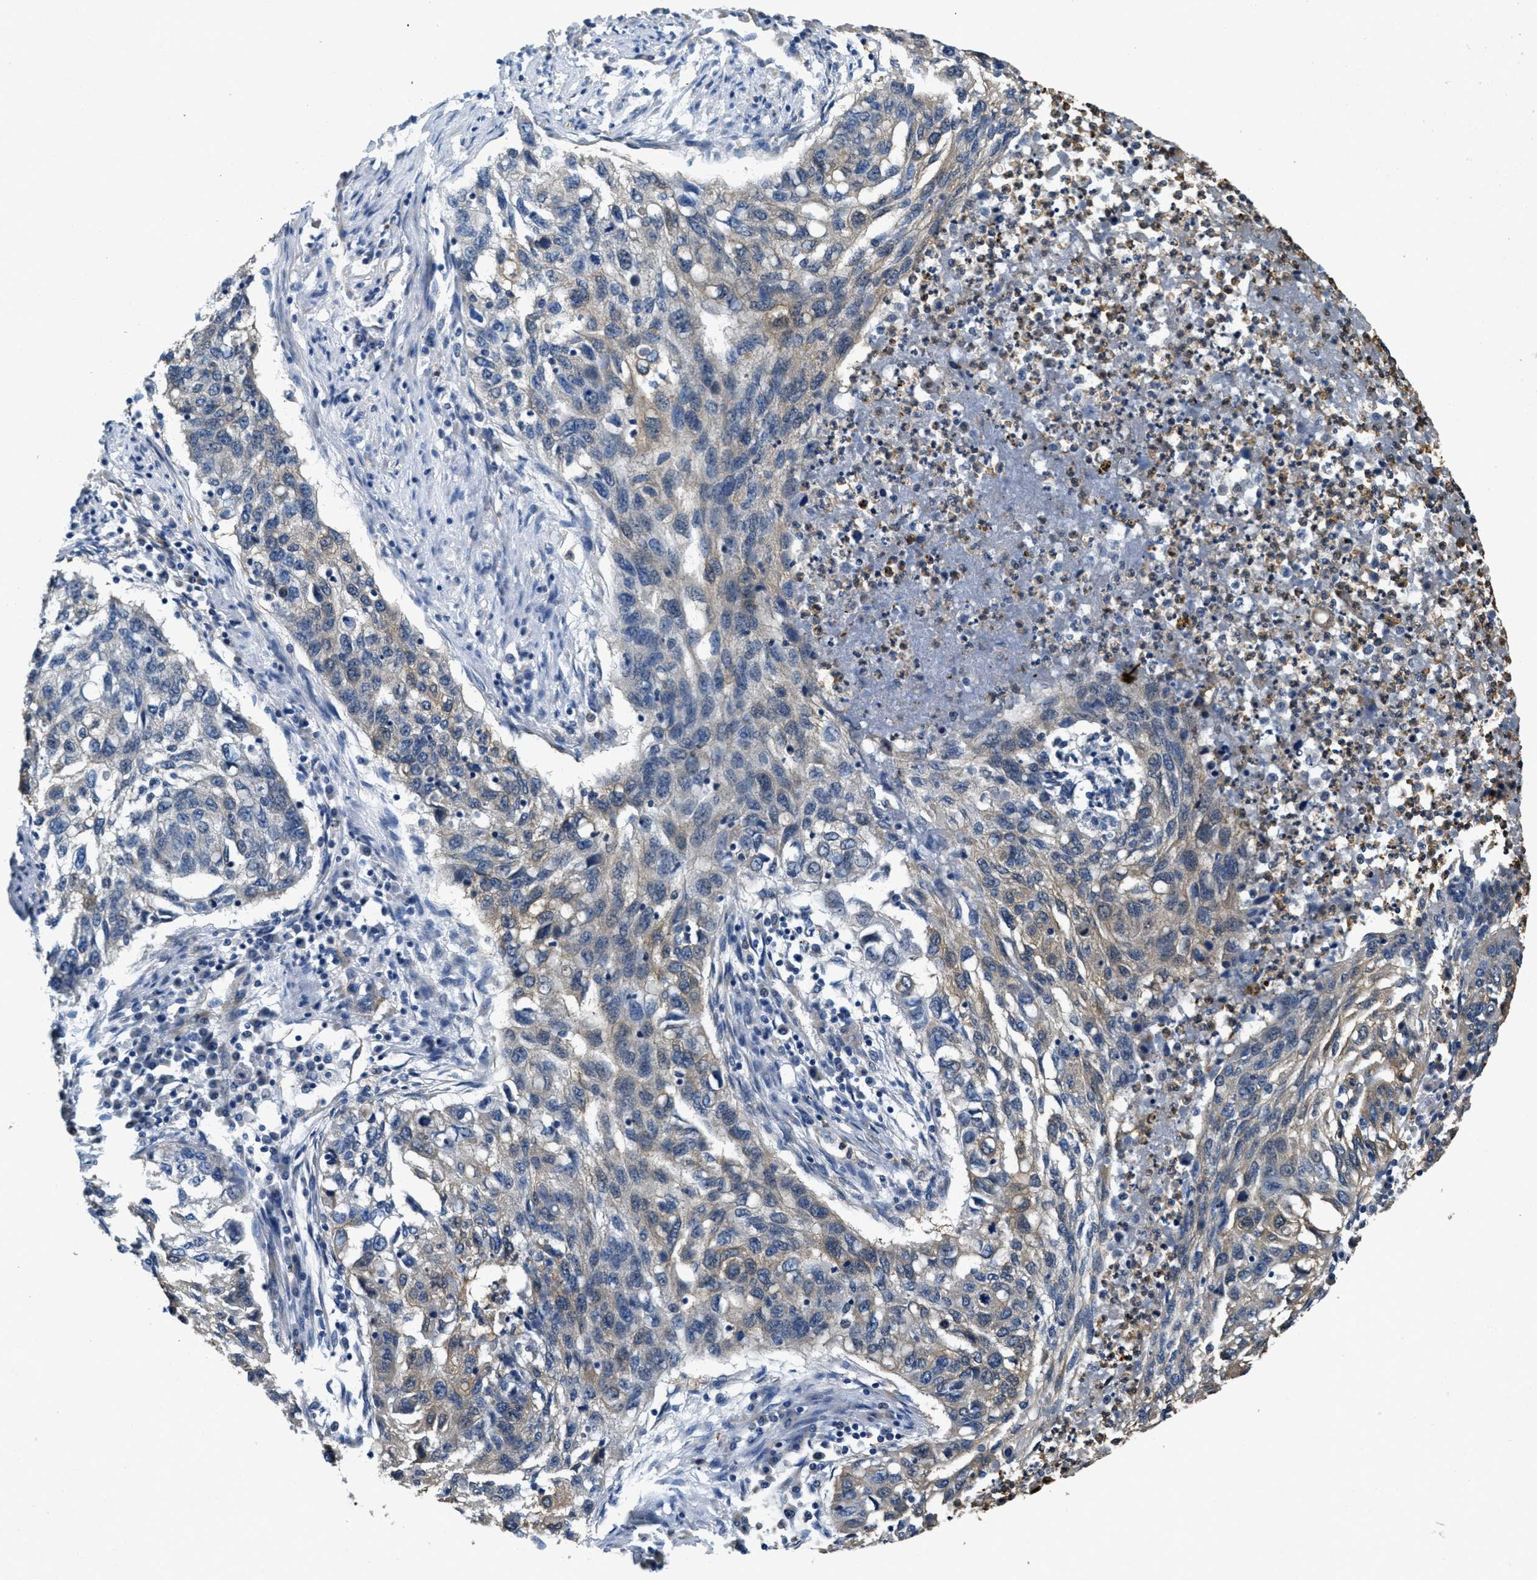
{"staining": {"intensity": "weak", "quantity": "25%-75%", "location": "cytoplasmic/membranous"}, "tissue": "lung cancer", "cell_type": "Tumor cells", "image_type": "cancer", "snomed": [{"axis": "morphology", "description": "Squamous cell carcinoma, NOS"}, {"axis": "topography", "description": "Lung"}], "caption": "Immunohistochemical staining of lung squamous cell carcinoma demonstrates low levels of weak cytoplasmic/membranous protein positivity in approximately 25%-75% of tumor cells. The staining was performed using DAB (3,3'-diaminobenzidine) to visualize the protein expression in brown, while the nuclei were stained in blue with hematoxylin (Magnification: 20x).", "gene": "TOMM70", "patient": {"sex": "female", "age": 63}}